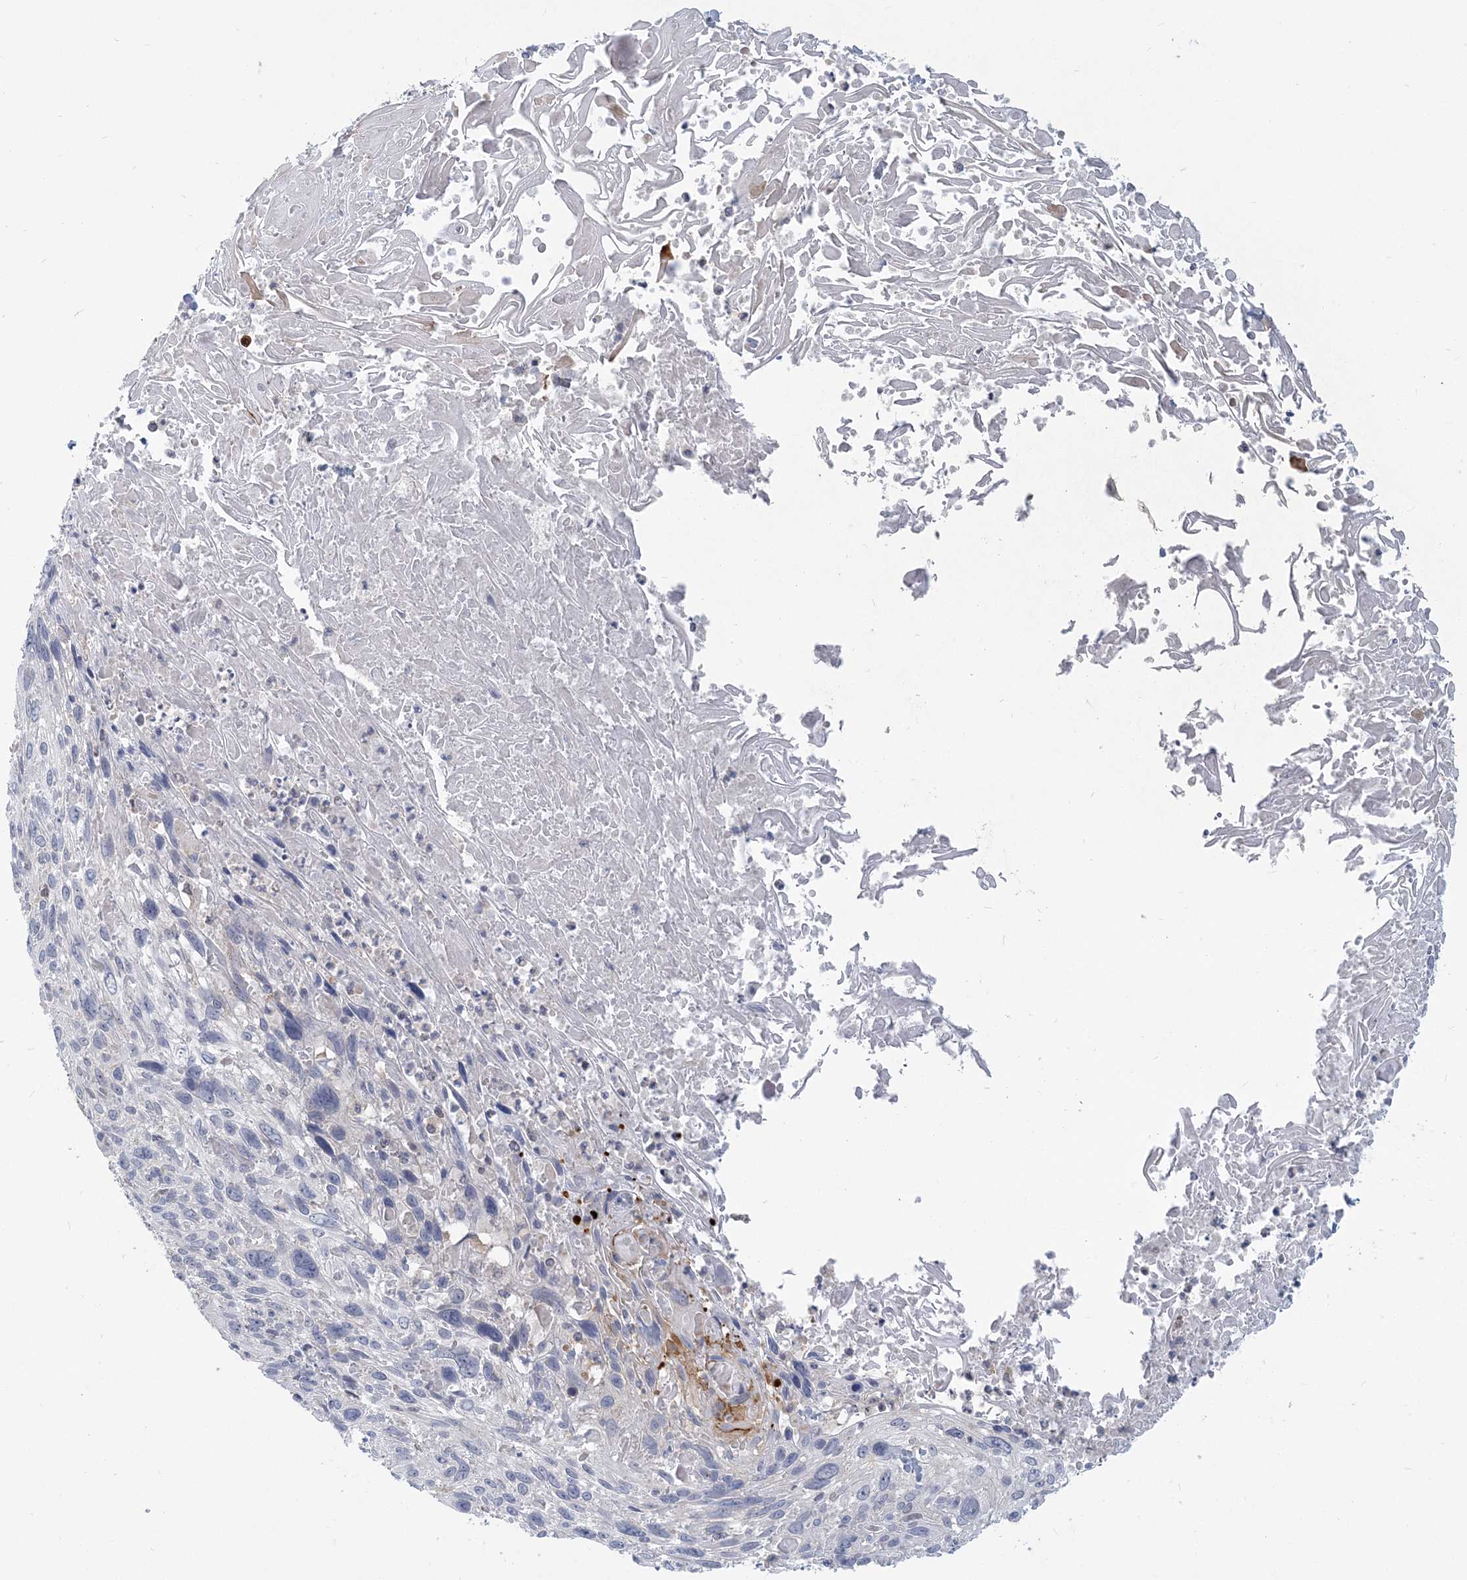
{"staining": {"intensity": "negative", "quantity": "none", "location": "none"}, "tissue": "cervical cancer", "cell_type": "Tumor cells", "image_type": "cancer", "snomed": [{"axis": "morphology", "description": "Squamous cell carcinoma, NOS"}, {"axis": "topography", "description": "Cervix"}], "caption": "Protein analysis of cervical squamous cell carcinoma demonstrates no significant staining in tumor cells. Nuclei are stained in blue.", "gene": "GMPPA", "patient": {"sex": "female", "age": 51}}